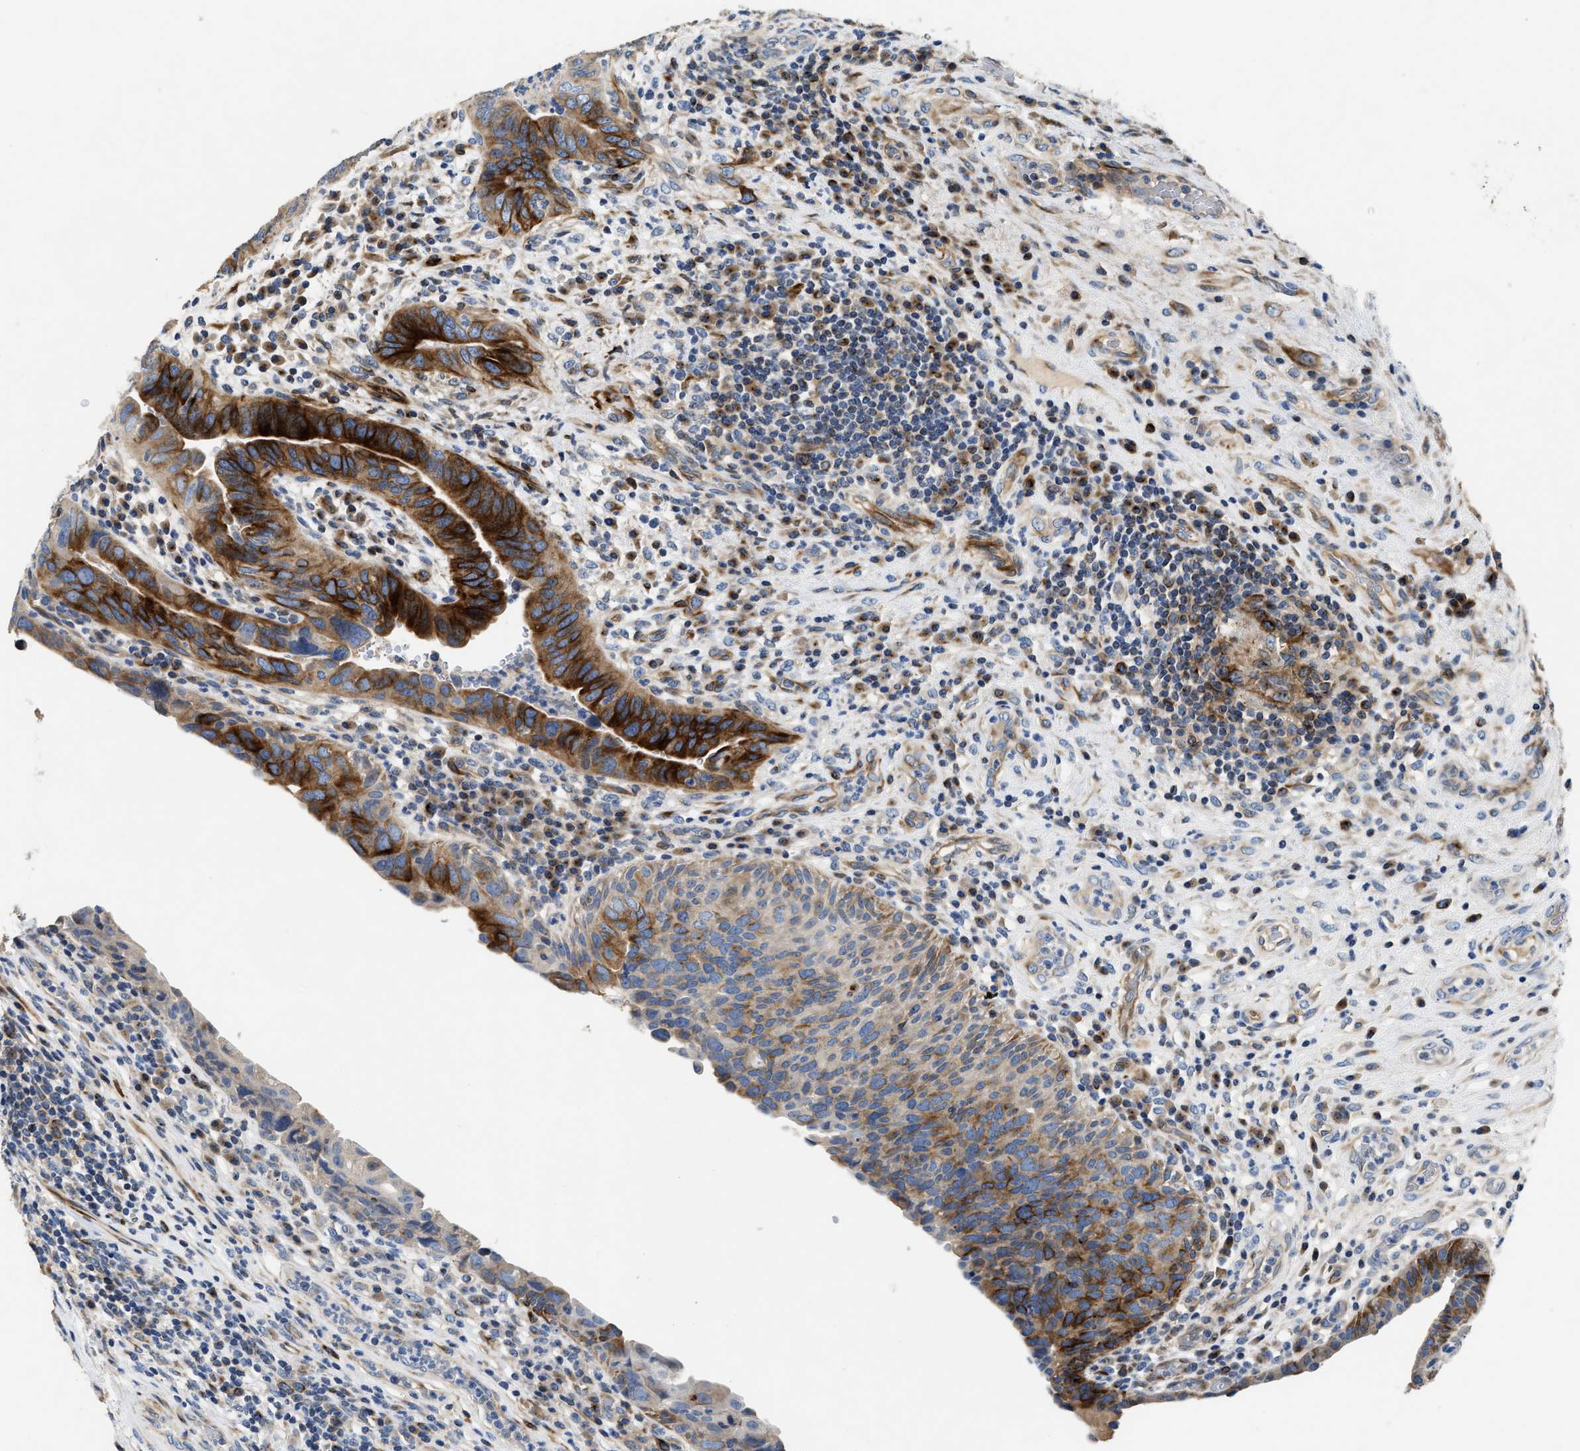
{"staining": {"intensity": "strong", "quantity": "25%-75%", "location": "cytoplasmic/membranous"}, "tissue": "urothelial cancer", "cell_type": "Tumor cells", "image_type": "cancer", "snomed": [{"axis": "morphology", "description": "Urothelial carcinoma, High grade"}, {"axis": "topography", "description": "Urinary bladder"}], "caption": "The image shows a brown stain indicating the presence of a protein in the cytoplasmic/membranous of tumor cells in urothelial cancer. (DAB (3,3'-diaminobenzidine) IHC with brightfield microscopy, high magnification).", "gene": "IL17RC", "patient": {"sex": "female", "age": 82}}